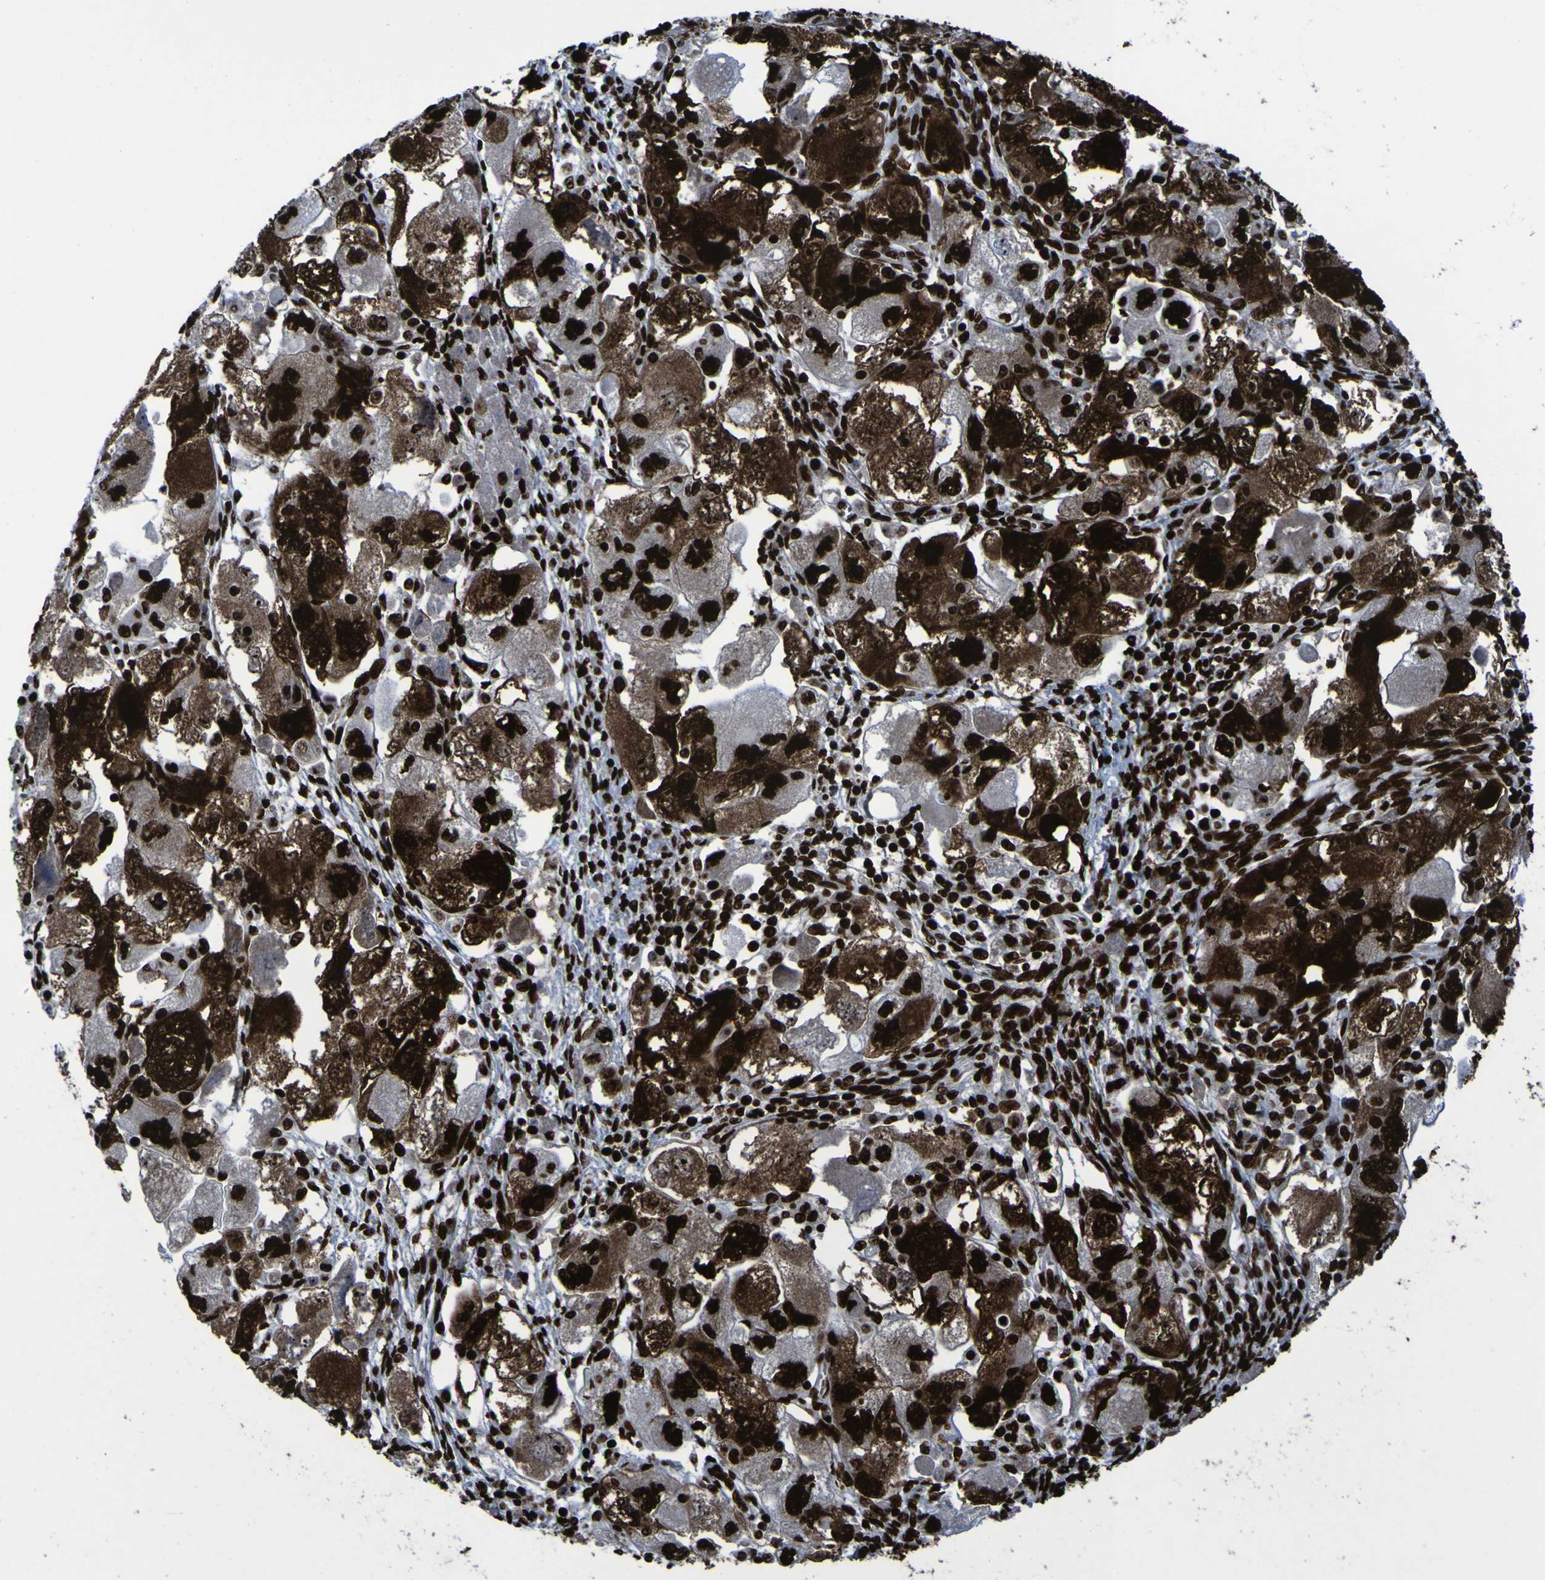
{"staining": {"intensity": "strong", "quantity": ">75%", "location": "nuclear"}, "tissue": "ovarian cancer", "cell_type": "Tumor cells", "image_type": "cancer", "snomed": [{"axis": "morphology", "description": "Carcinoma, NOS"}, {"axis": "morphology", "description": "Cystadenocarcinoma, serous, NOS"}, {"axis": "topography", "description": "Ovary"}], "caption": "Tumor cells reveal strong nuclear positivity in about >75% of cells in ovarian cancer (serous cystadenocarcinoma). The protein is stained brown, and the nuclei are stained in blue (DAB IHC with brightfield microscopy, high magnification).", "gene": "NPM1", "patient": {"sex": "female", "age": 69}}